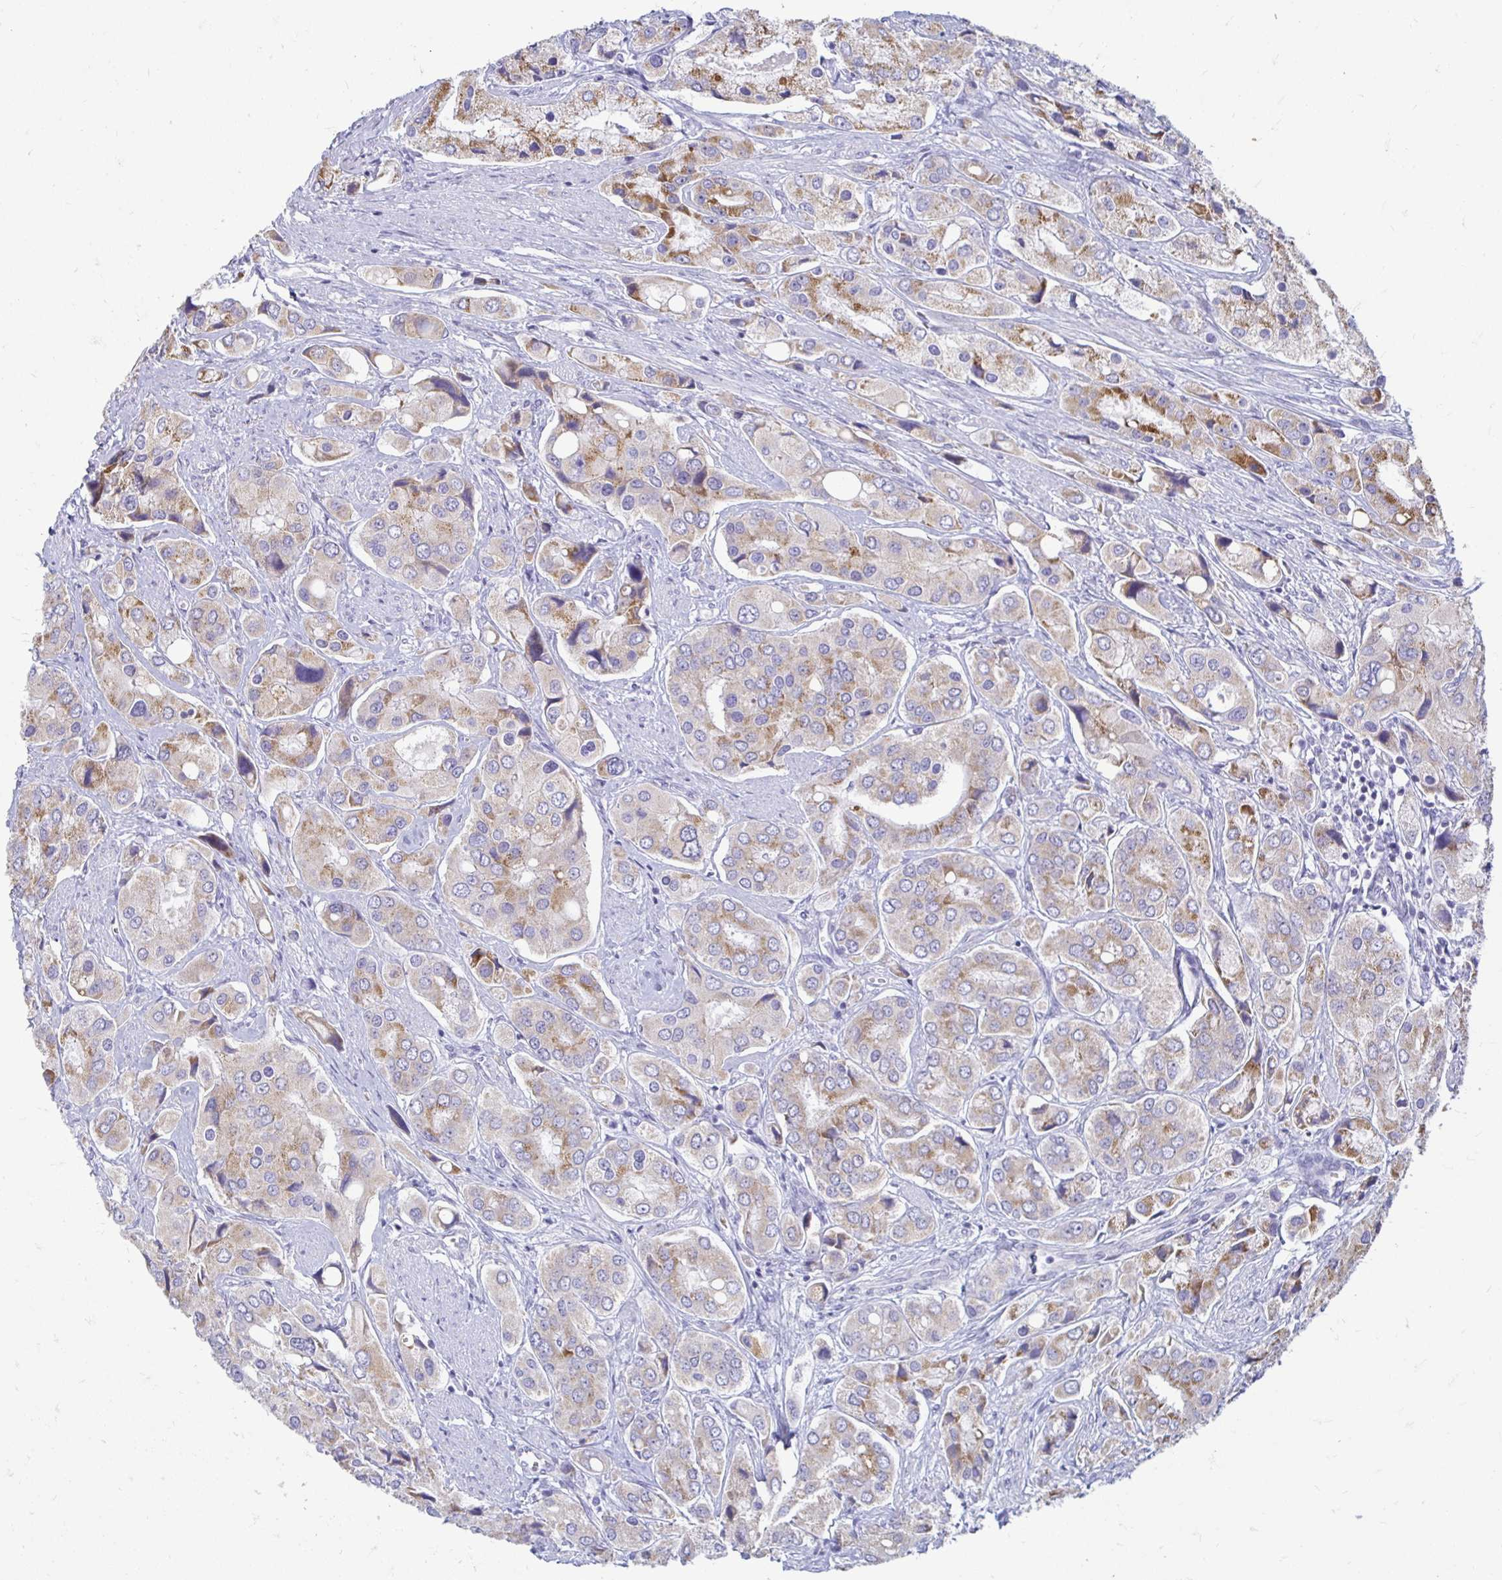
{"staining": {"intensity": "moderate", "quantity": ">75%", "location": "cytoplasmic/membranous"}, "tissue": "prostate cancer", "cell_type": "Tumor cells", "image_type": "cancer", "snomed": [{"axis": "morphology", "description": "Adenocarcinoma, Low grade"}, {"axis": "topography", "description": "Prostate"}], "caption": "Low-grade adenocarcinoma (prostate) was stained to show a protein in brown. There is medium levels of moderate cytoplasmic/membranous staining in about >75% of tumor cells.", "gene": "PEG10", "patient": {"sex": "male", "age": 69}}